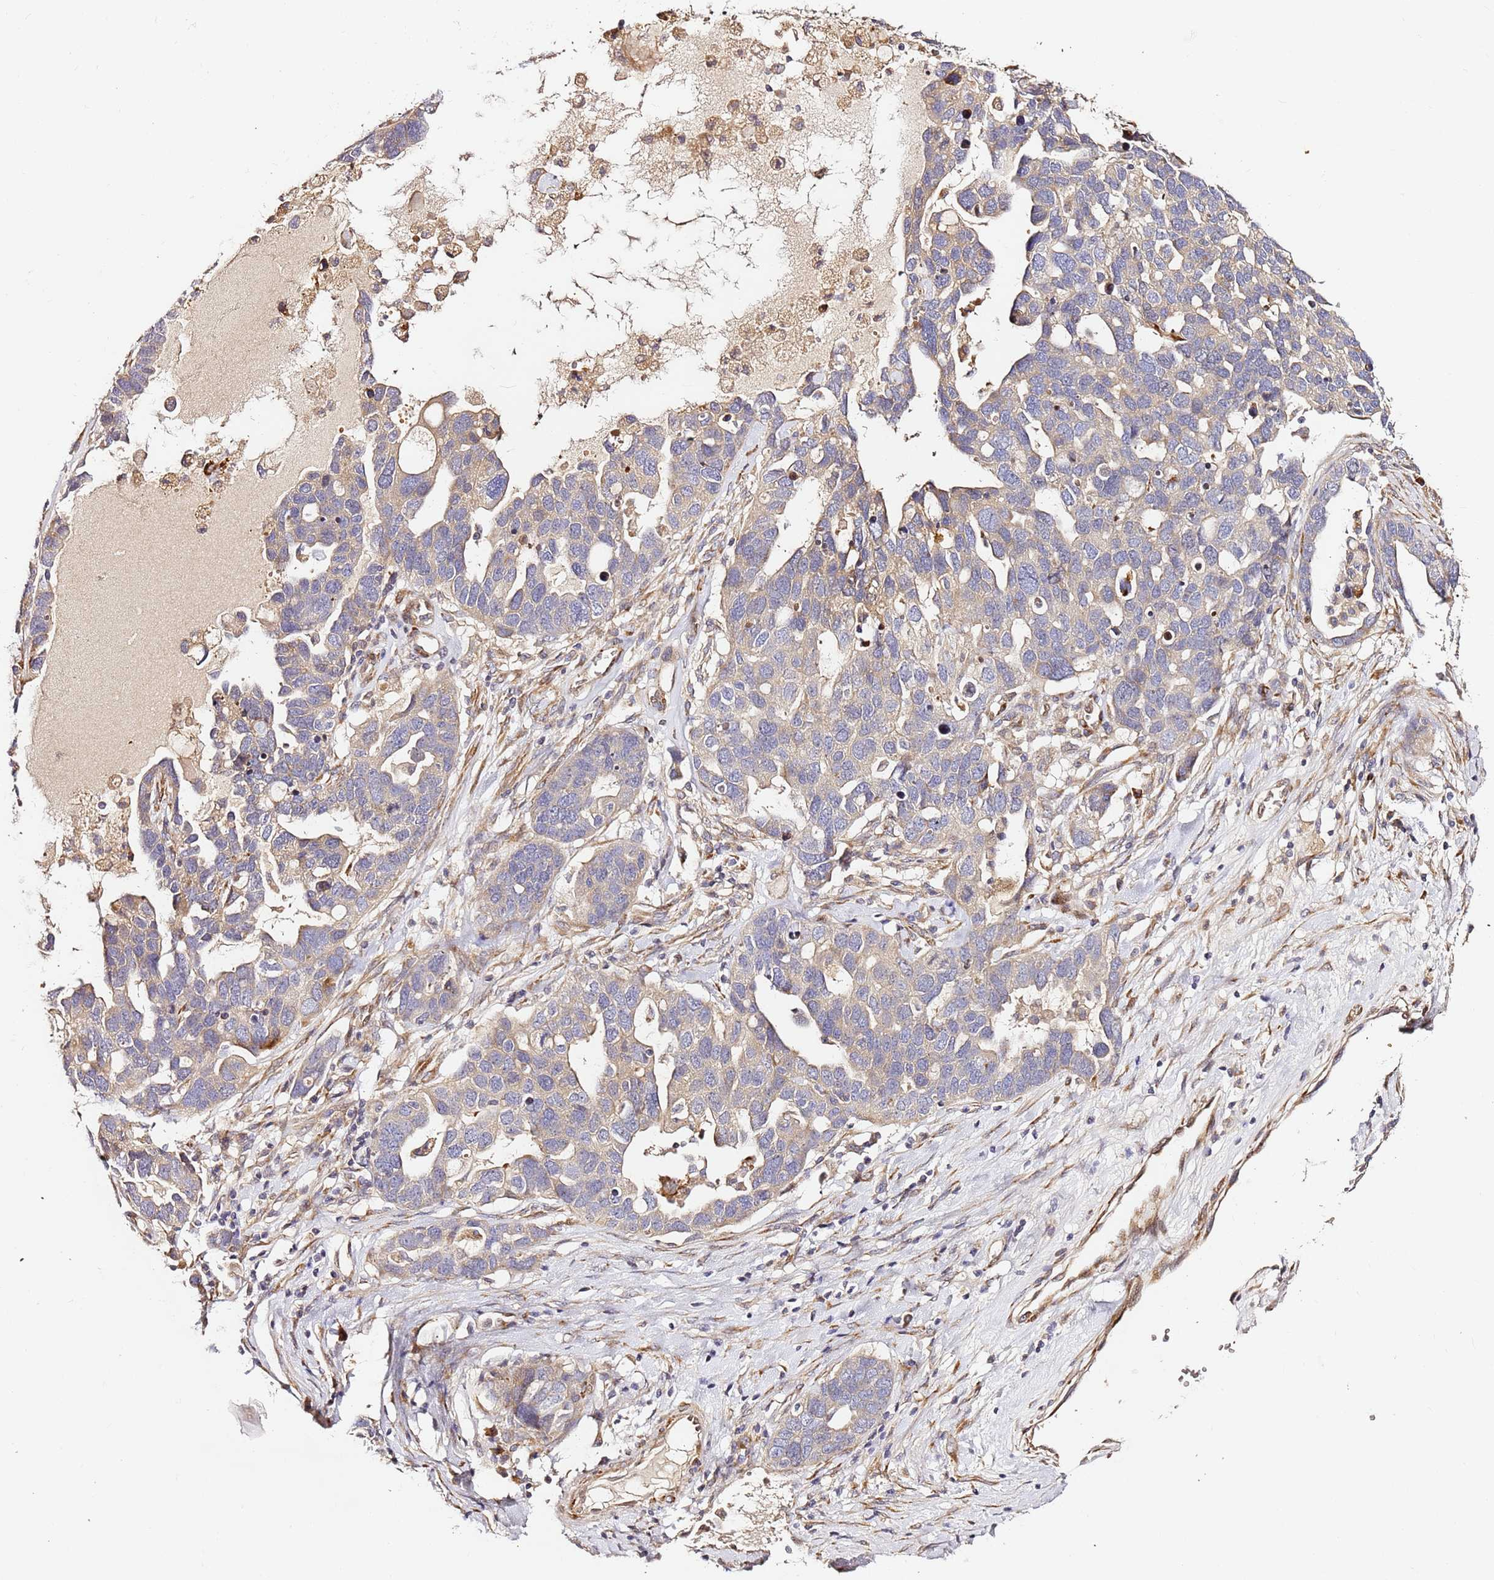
{"staining": {"intensity": "weak", "quantity": "<25%", "location": "cytoplasmic/membranous"}, "tissue": "ovarian cancer", "cell_type": "Tumor cells", "image_type": "cancer", "snomed": [{"axis": "morphology", "description": "Cystadenocarcinoma, serous, NOS"}, {"axis": "topography", "description": "Ovary"}], "caption": "DAB immunohistochemical staining of human ovarian serous cystadenocarcinoma shows no significant positivity in tumor cells.", "gene": "HSD17B7", "patient": {"sex": "female", "age": 54}}